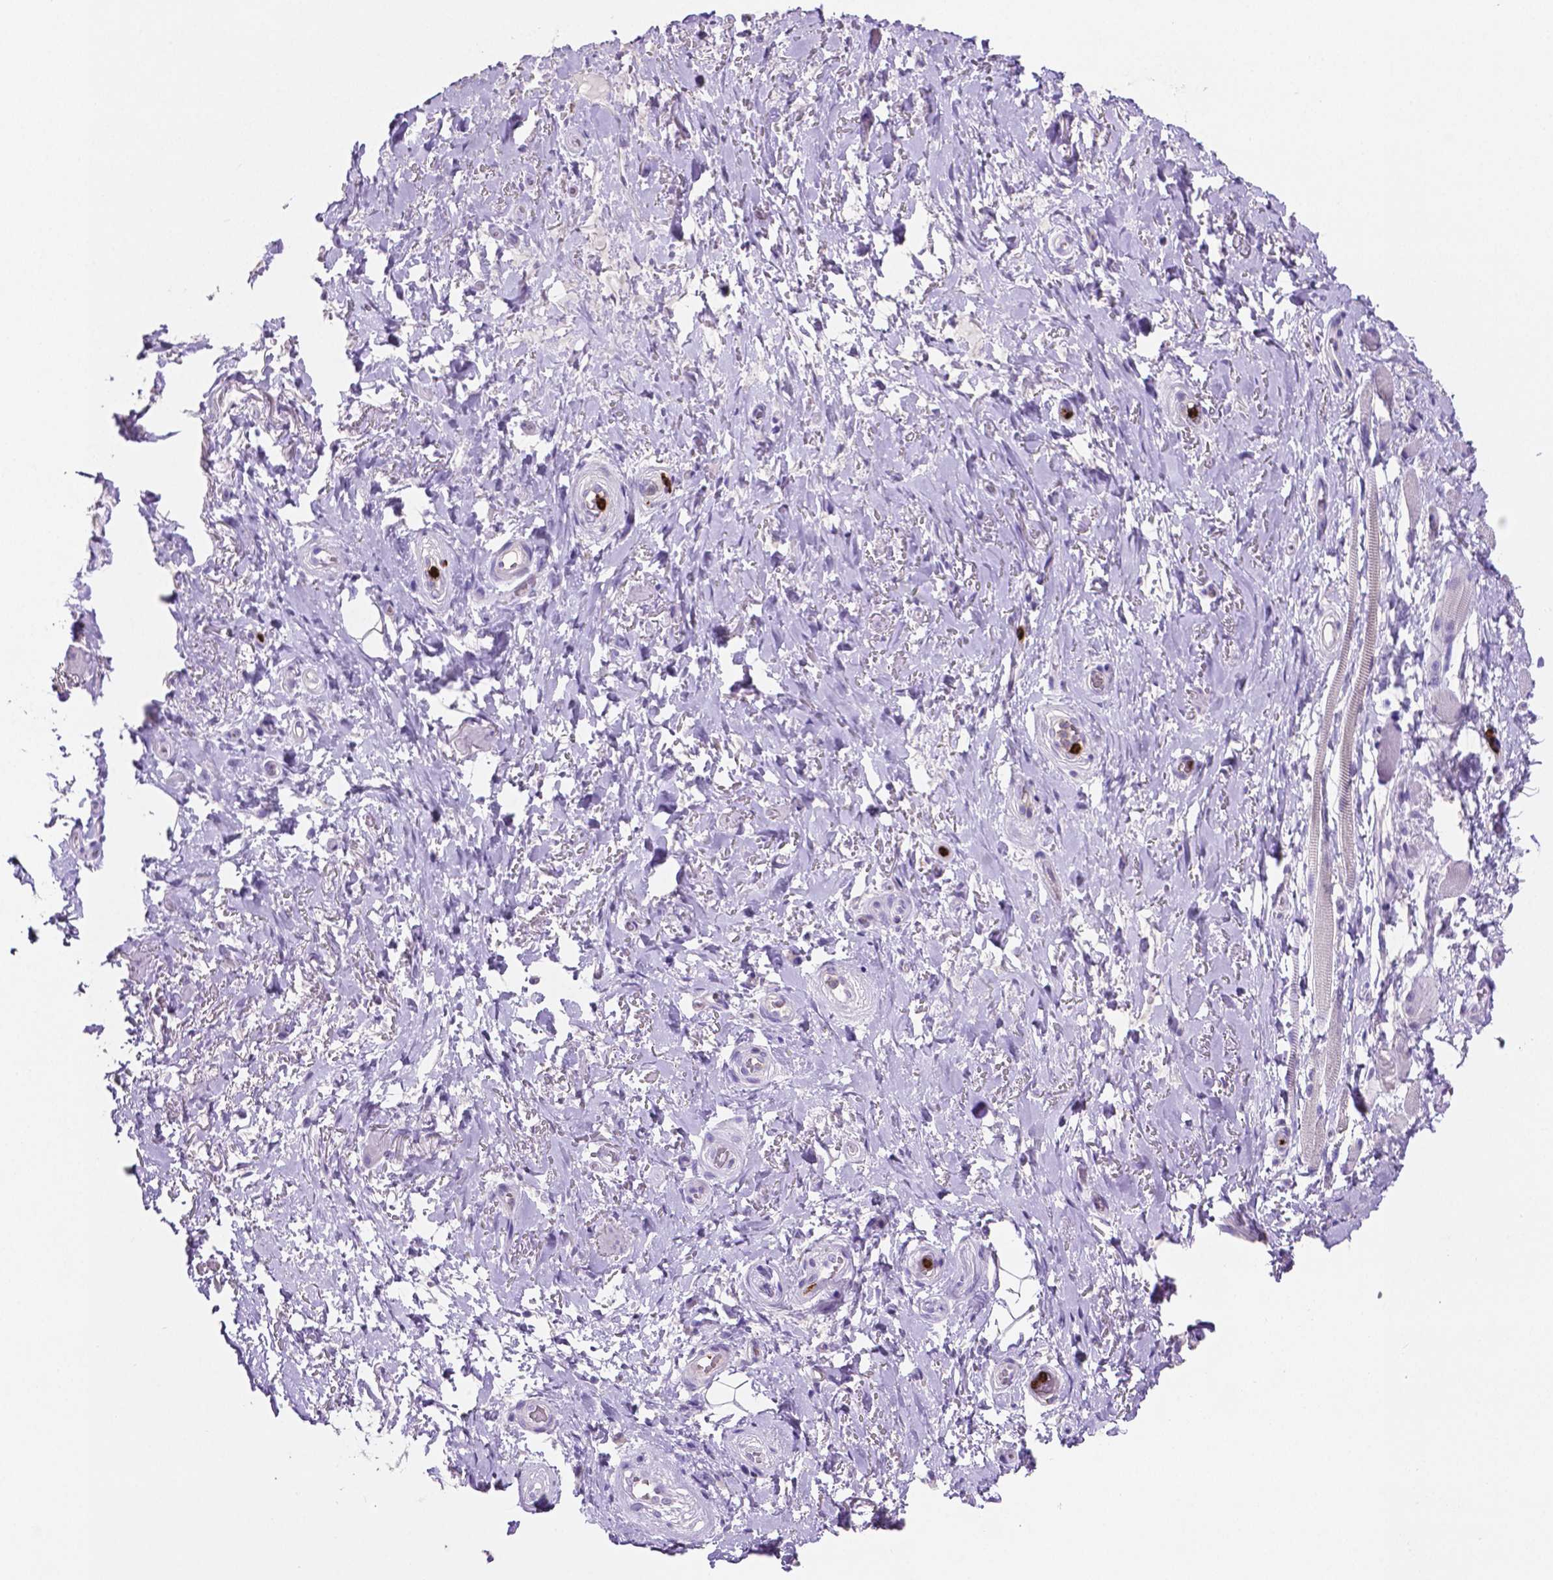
{"staining": {"intensity": "negative", "quantity": "none", "location": "none"}, "tissue": "adipose tissue", "cell_type": "Adipocytes", "image_type": "normal", "snomed": [{"axis": "morphology", "description": "Normal tissue, NOS"}, {"axis": "topography", "description": "Anal"}, {"axis": "topography", "description": "Peripheral nerve tissue"}], "caption": "IHC of benign adipose tissue shows no expression in adipocytes.", "gene": "MMP9", "patient": {"sex": "male", "age": 53}}